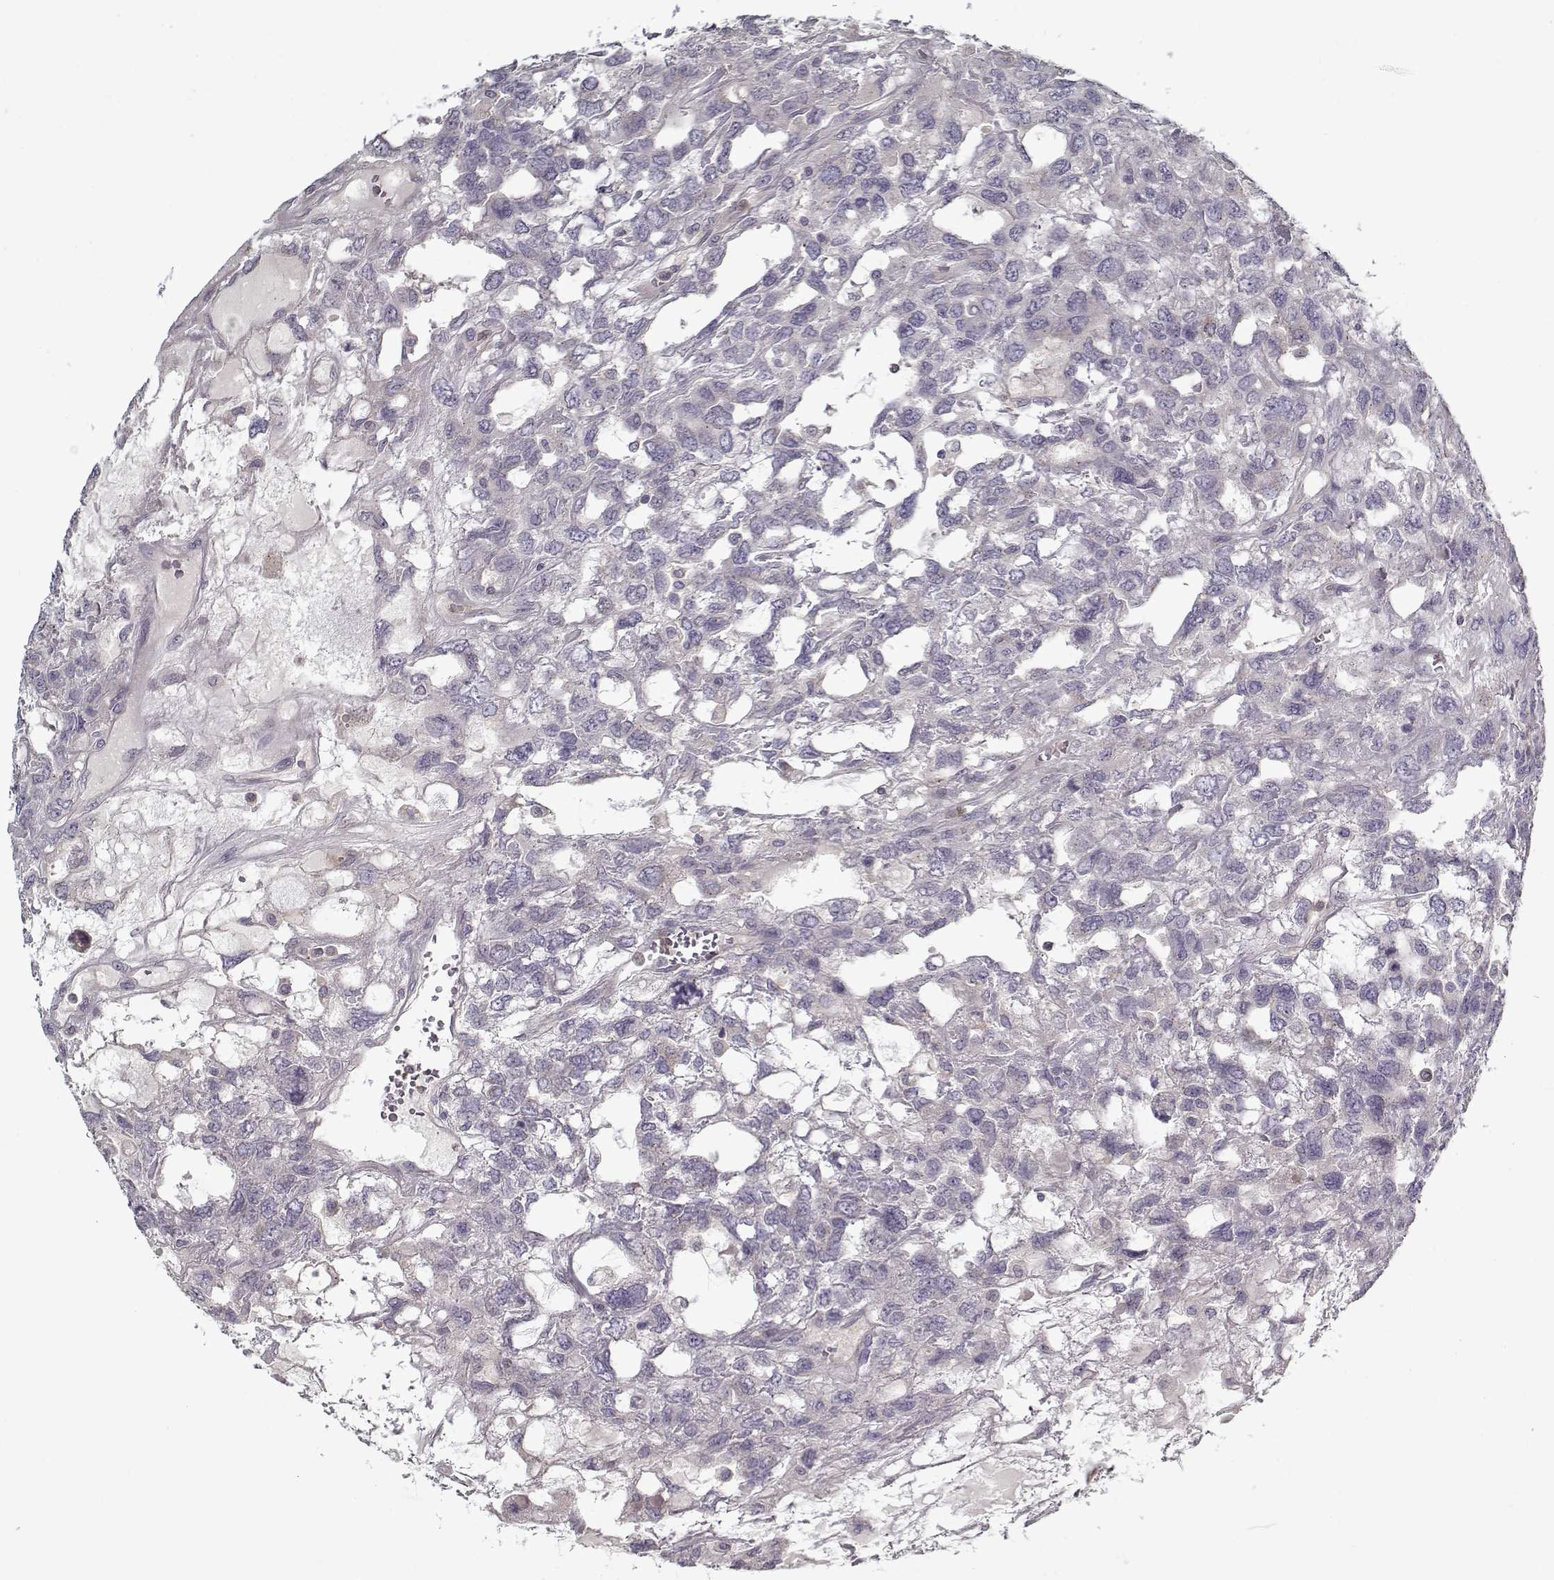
{"staining": {"intensity": "negative", "quantity": "none", "location": "none"}, "tissue": "testis cancer", "cell_type": "Tumor cells", "image_type": "cancer", "snomed": [{"axis": "morphology", "description": "Seminoma, NOS"}, {"axis": "topography", "description": "Testis"}], "caption": "Human testis cancer (seminoma) stained for a protein using IHC shows no staining in tumor cells.", "gene": "UNC13D", "patient": {"sex": "male", "age": 52}}